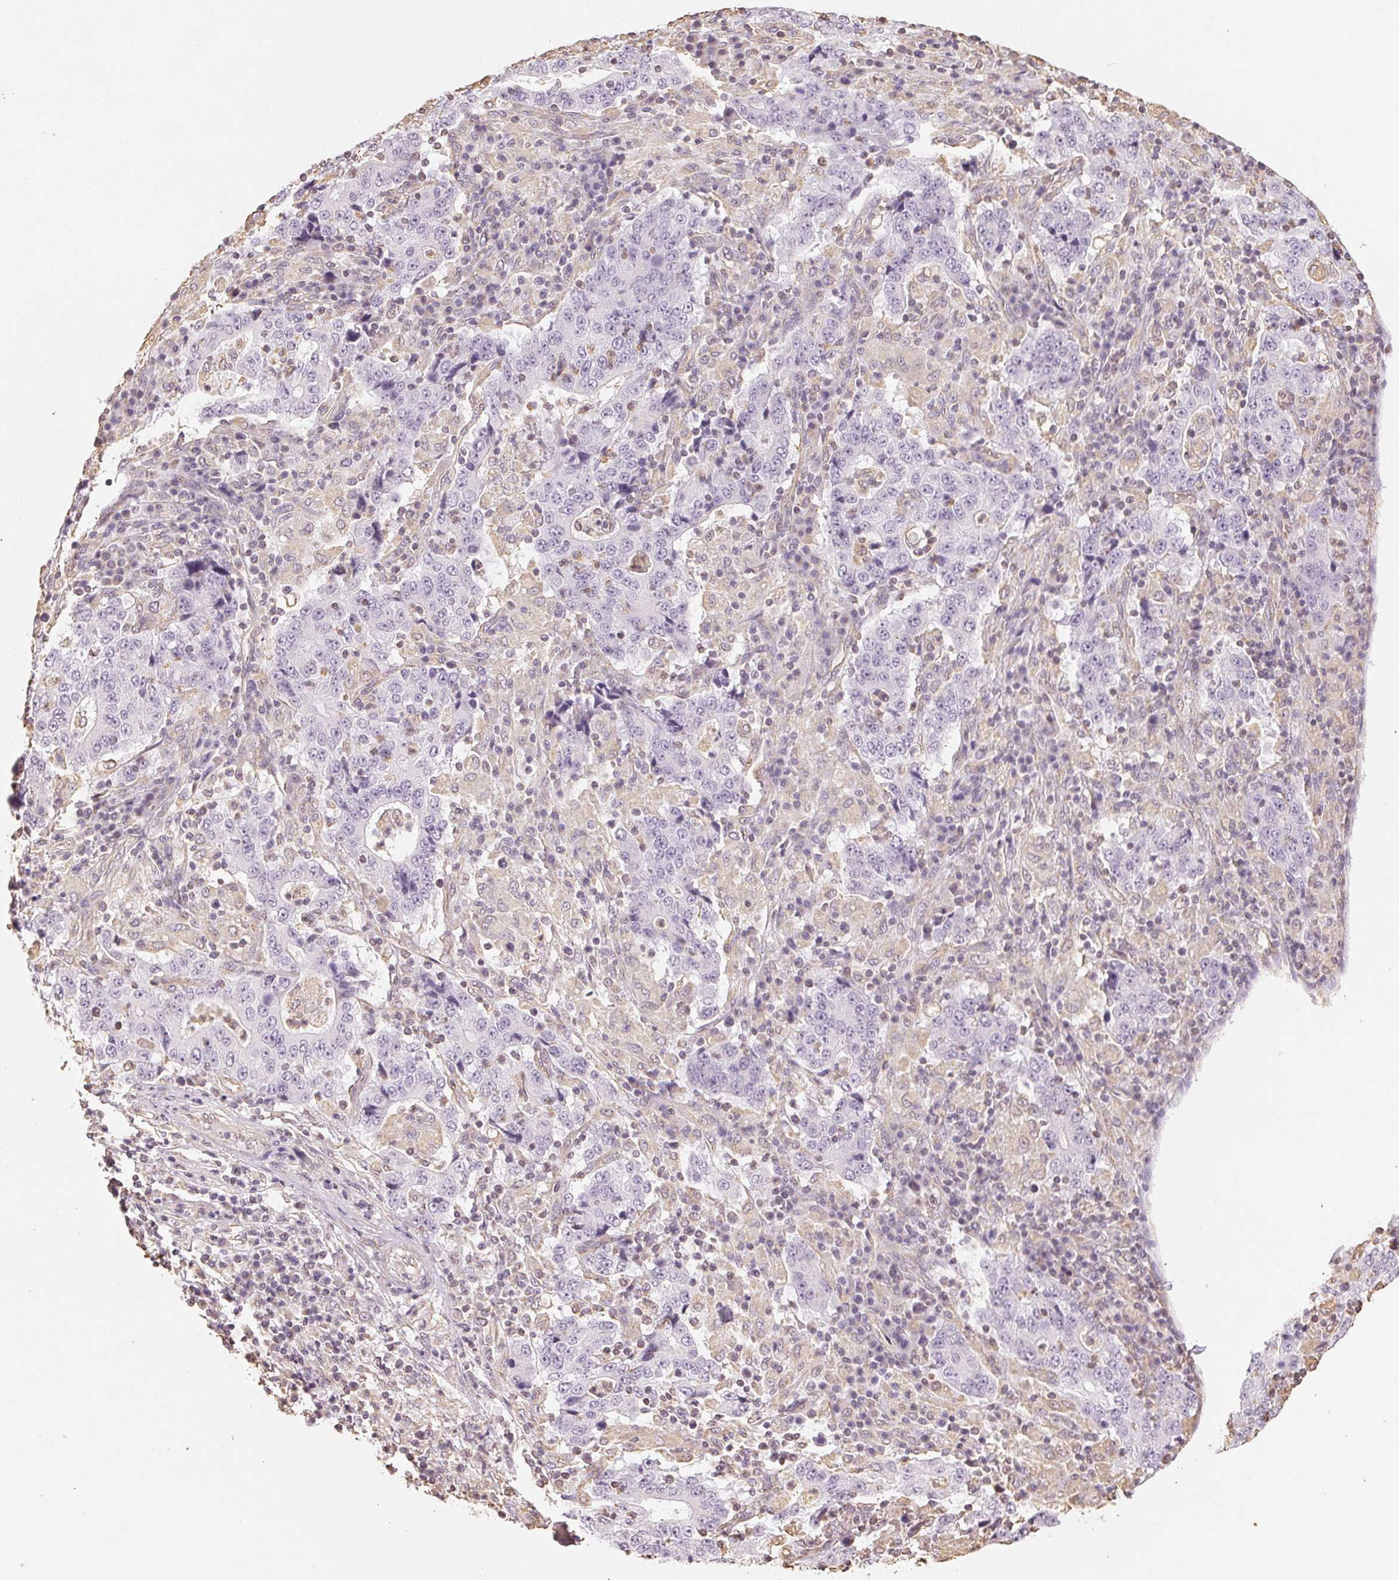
{"staining": {"intensity": "negative", "quantity": "none", "location": "none"}, "tissue": "stomach cancer", "cell_type": "Tumor cells", "image_type": "cancer", "snomed": [{"axis": "morphology", "description": "Normal tissue, NOS"}, {"axis": "morphology", "description": "Adenocarcinoma, NOS"}, {"axis": "topography", "description": "Stomach, upper"}, {"axis": "topography", "description": "Stomach"}], "caption": "This is a histopathology image of immunohistochemistry staining of stomach cancer (adenocarcinoma), which shows no positivity in tumor cells.", "gene": "COL7A1", "patient": {"sex": "male", "age": 59}}